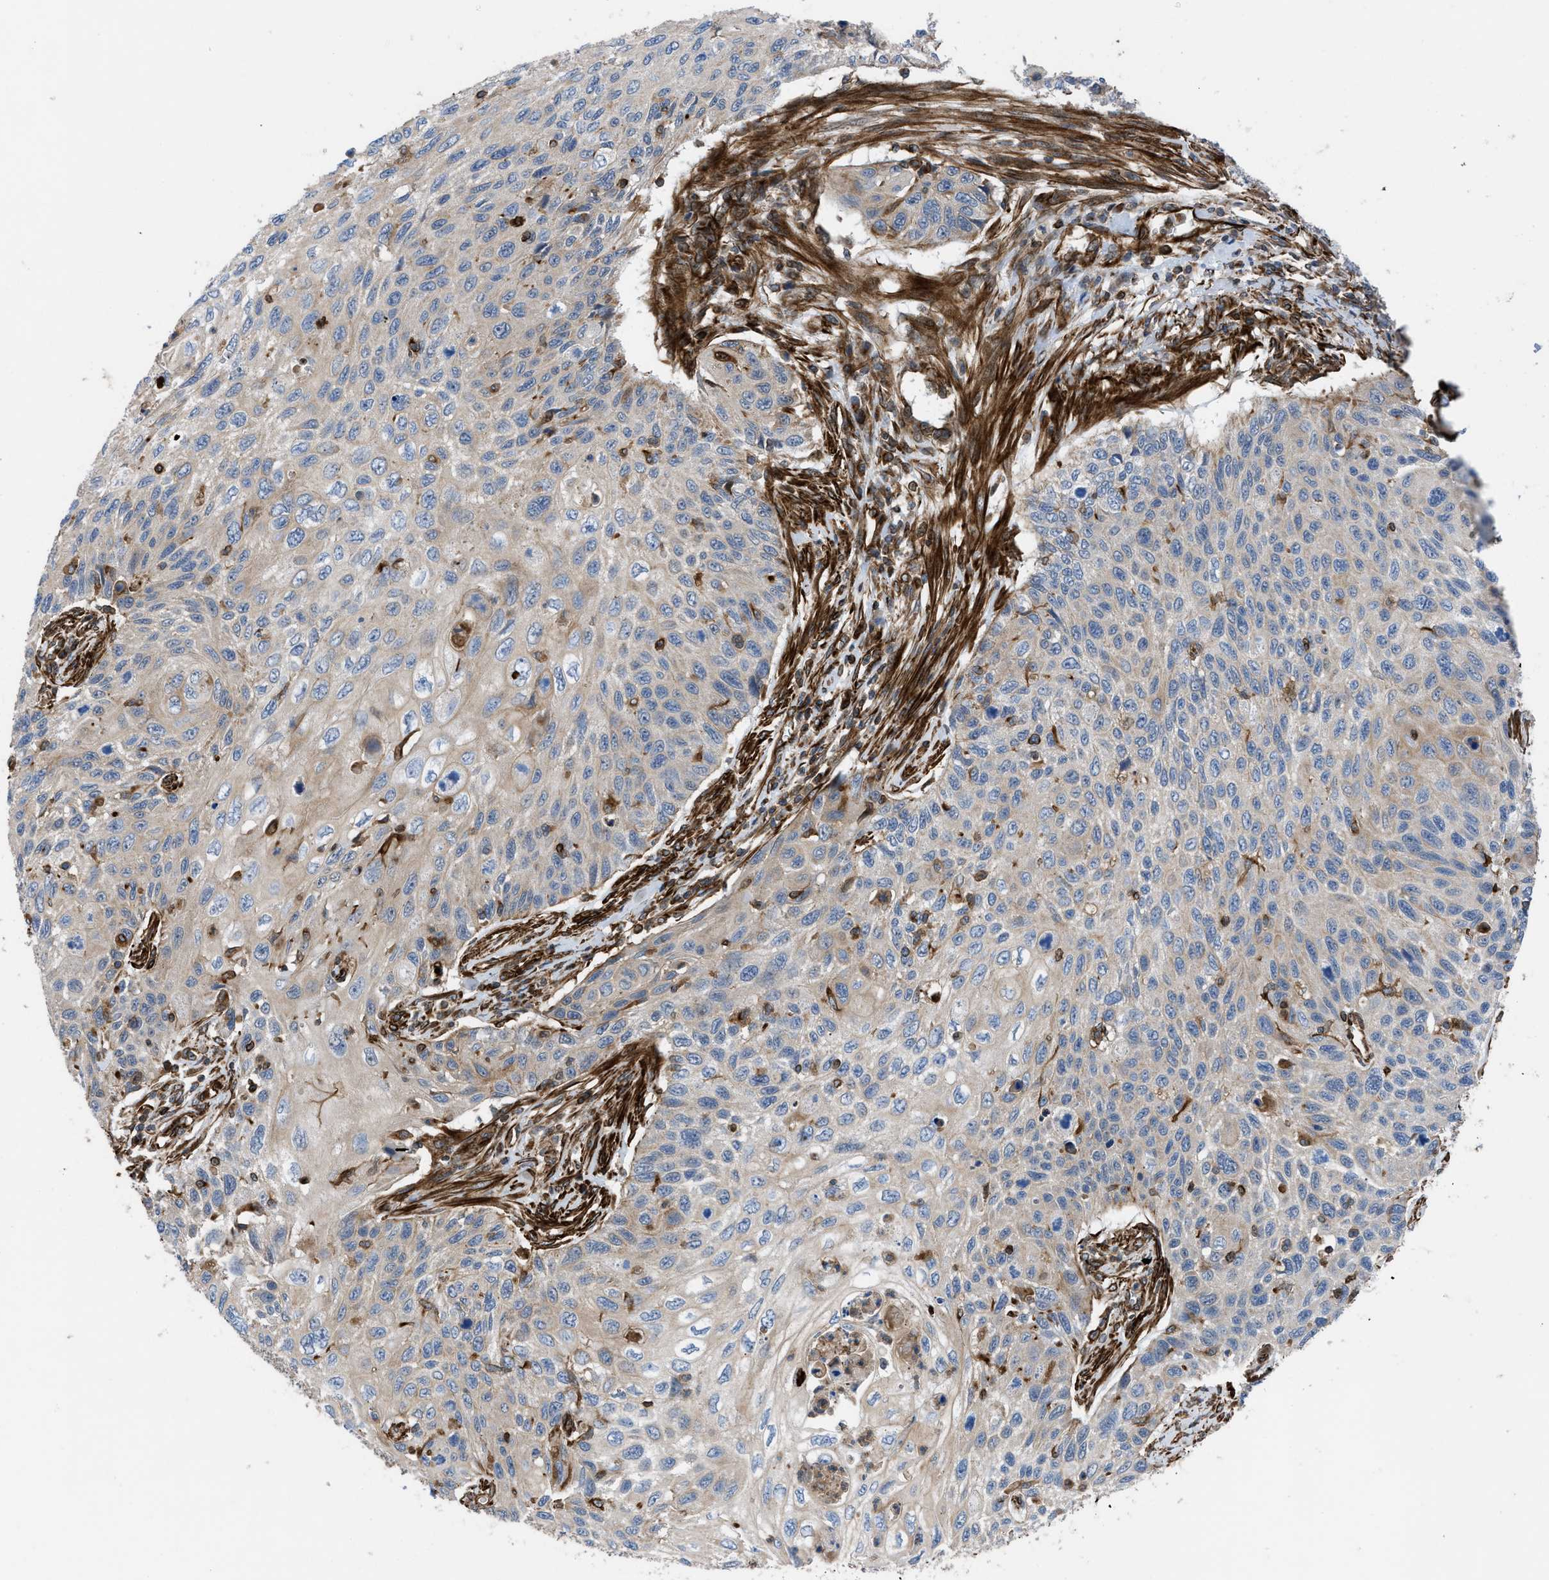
{"staining": {"intensity": "weak", "quantity": "25%-75%", "location": "cytoplasmic/membranous"}, "tissue": "cervical cancer", "cell_type": "Tumor cells", "image_type": "cancer", "snomed": [{"axis": "morphology", "description": "Squamous cell carcinoma, NOS"}, {"axis": "topography", "description": "Cervix"}], "caption": "Cervical cancer stained for a protein shows weak cytoplasmic/membranous positivity in tumor cells.", "gene": "PTPRE", "patient": {"sex": "female", "age": 70}}